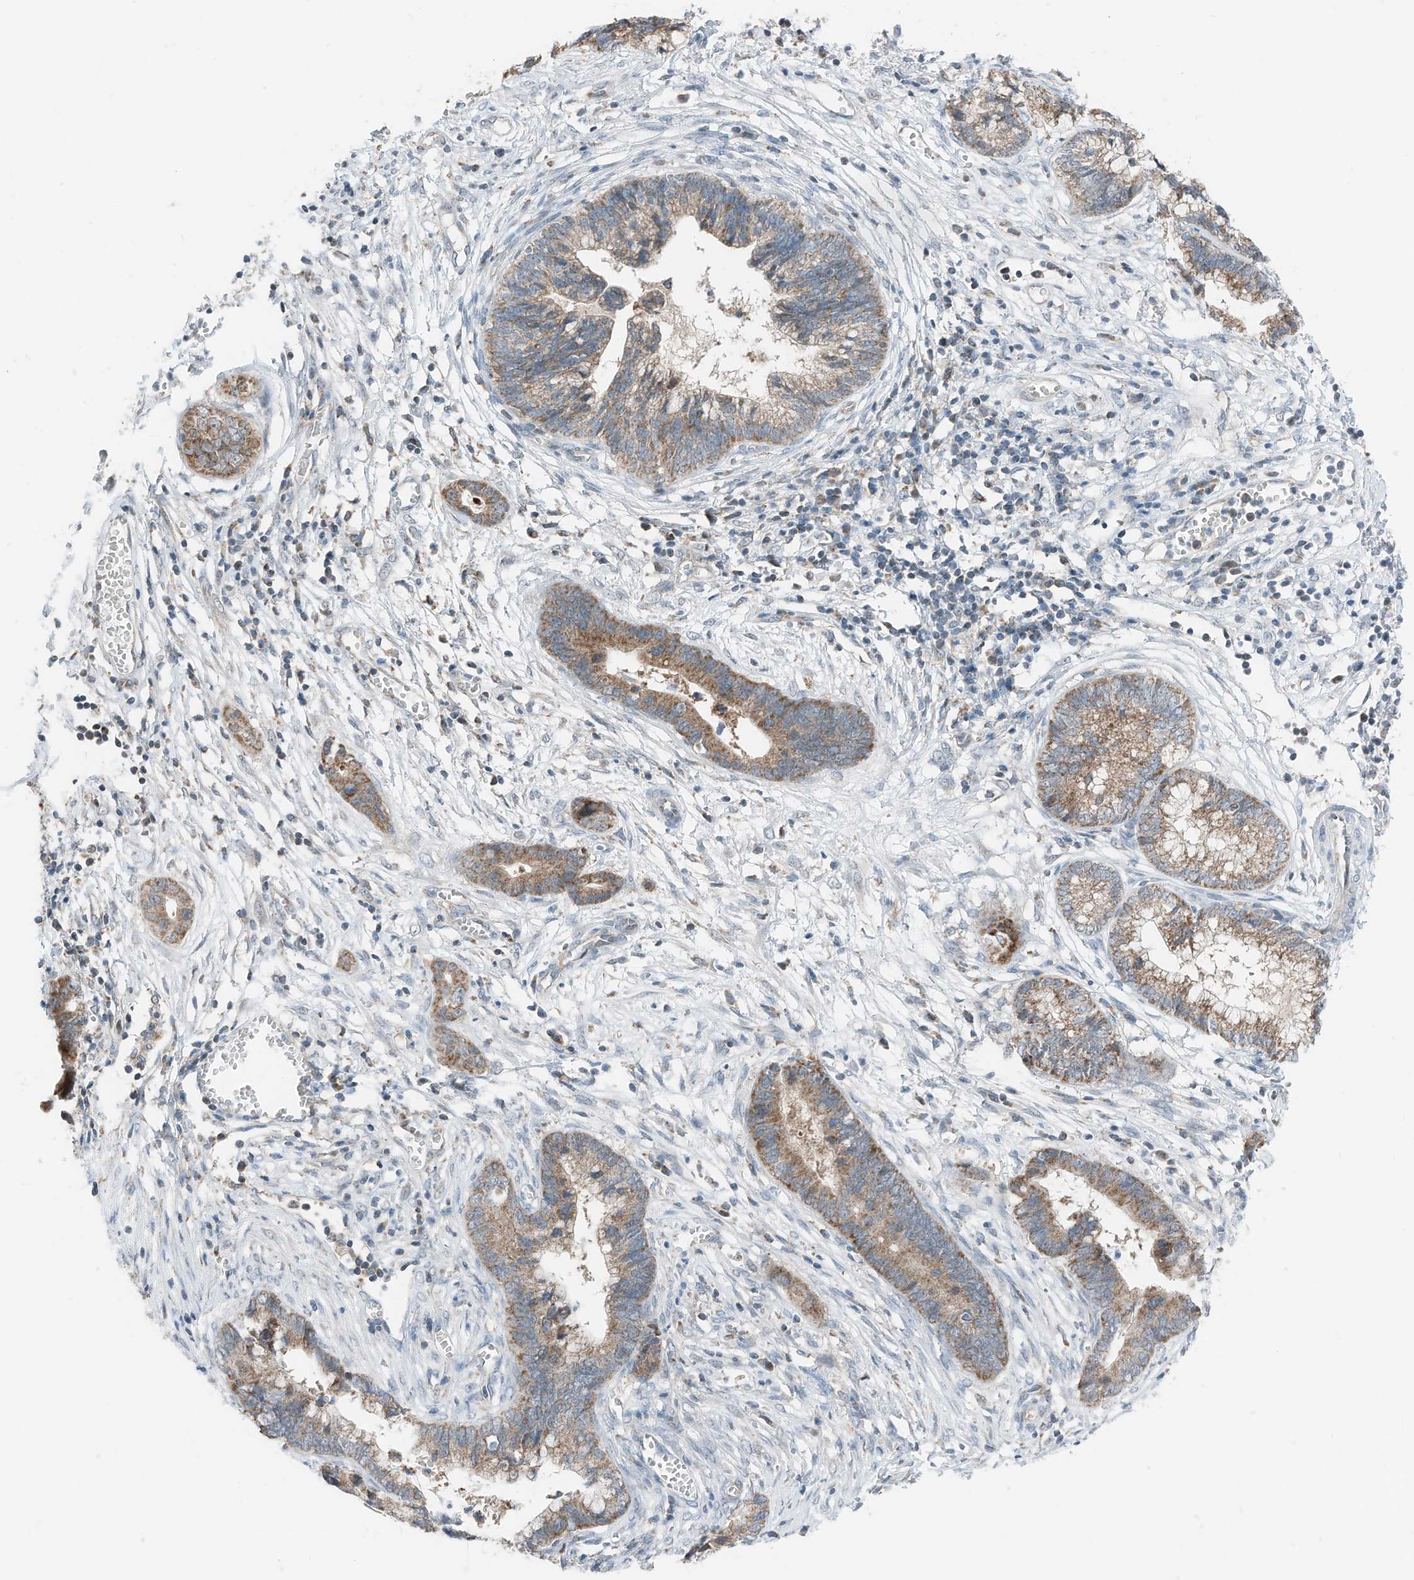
{"staining": {"intensity": "moderate", "quantity": ">75%", "location": "cytoplasmic/membranous"}, "tissue": "cervical cancer", "cell_type": "Tumor cells", "image_type": "cancer", "snomed": [{"axis": "morphology", "description": "Adenocarcinoma, NOS"}, {"axis": "topography", "description": "Cervix"}], "caption": "Human cervical cancer stained for a protein (brown) exhibits moderate cytoplasmic/membranous positive positivity in approximately >75% of tumor cells.", "gene": "RMND1", "patient": {"sex": "female", "age": 44}}